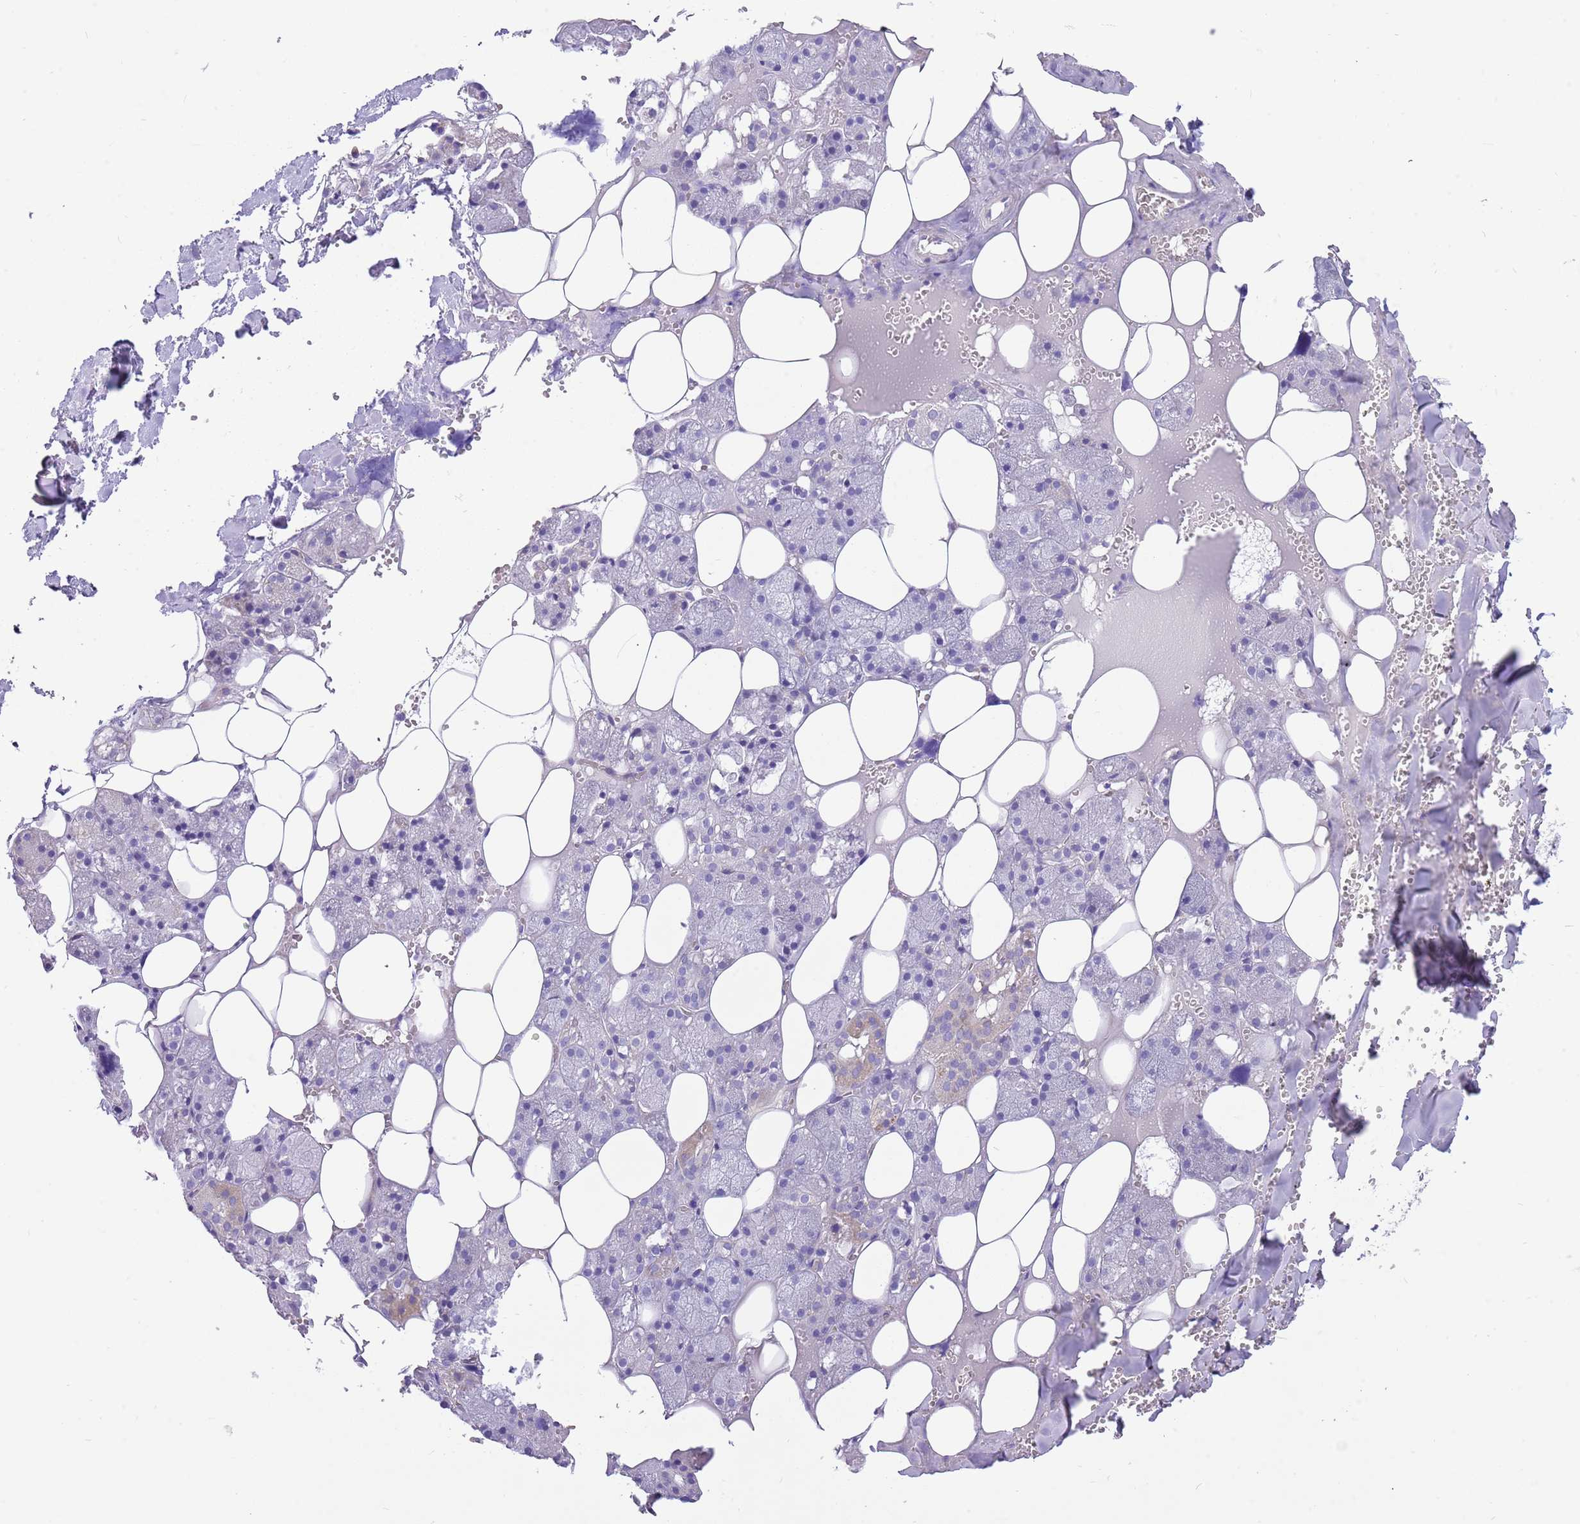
{"staining": {"intensity": "negative", "quantity": "none", "location": "none"}, "tissue": "salivary gland", "cell_type": "Glandular cells", "image_type": "normal", "snomed": [{"axis": "morphology", "description": "Normal tissue, NOS"}, {"axis": "topography", "description": "Salivary gland"}], "caption": "Immunohistochemistry (IHC) image of benign human salivary gland stained for a protein (brown), which displays no expression in glandular cells.", "gene": "SERINC3", "patient": {"sex": "male", "age": 62}}